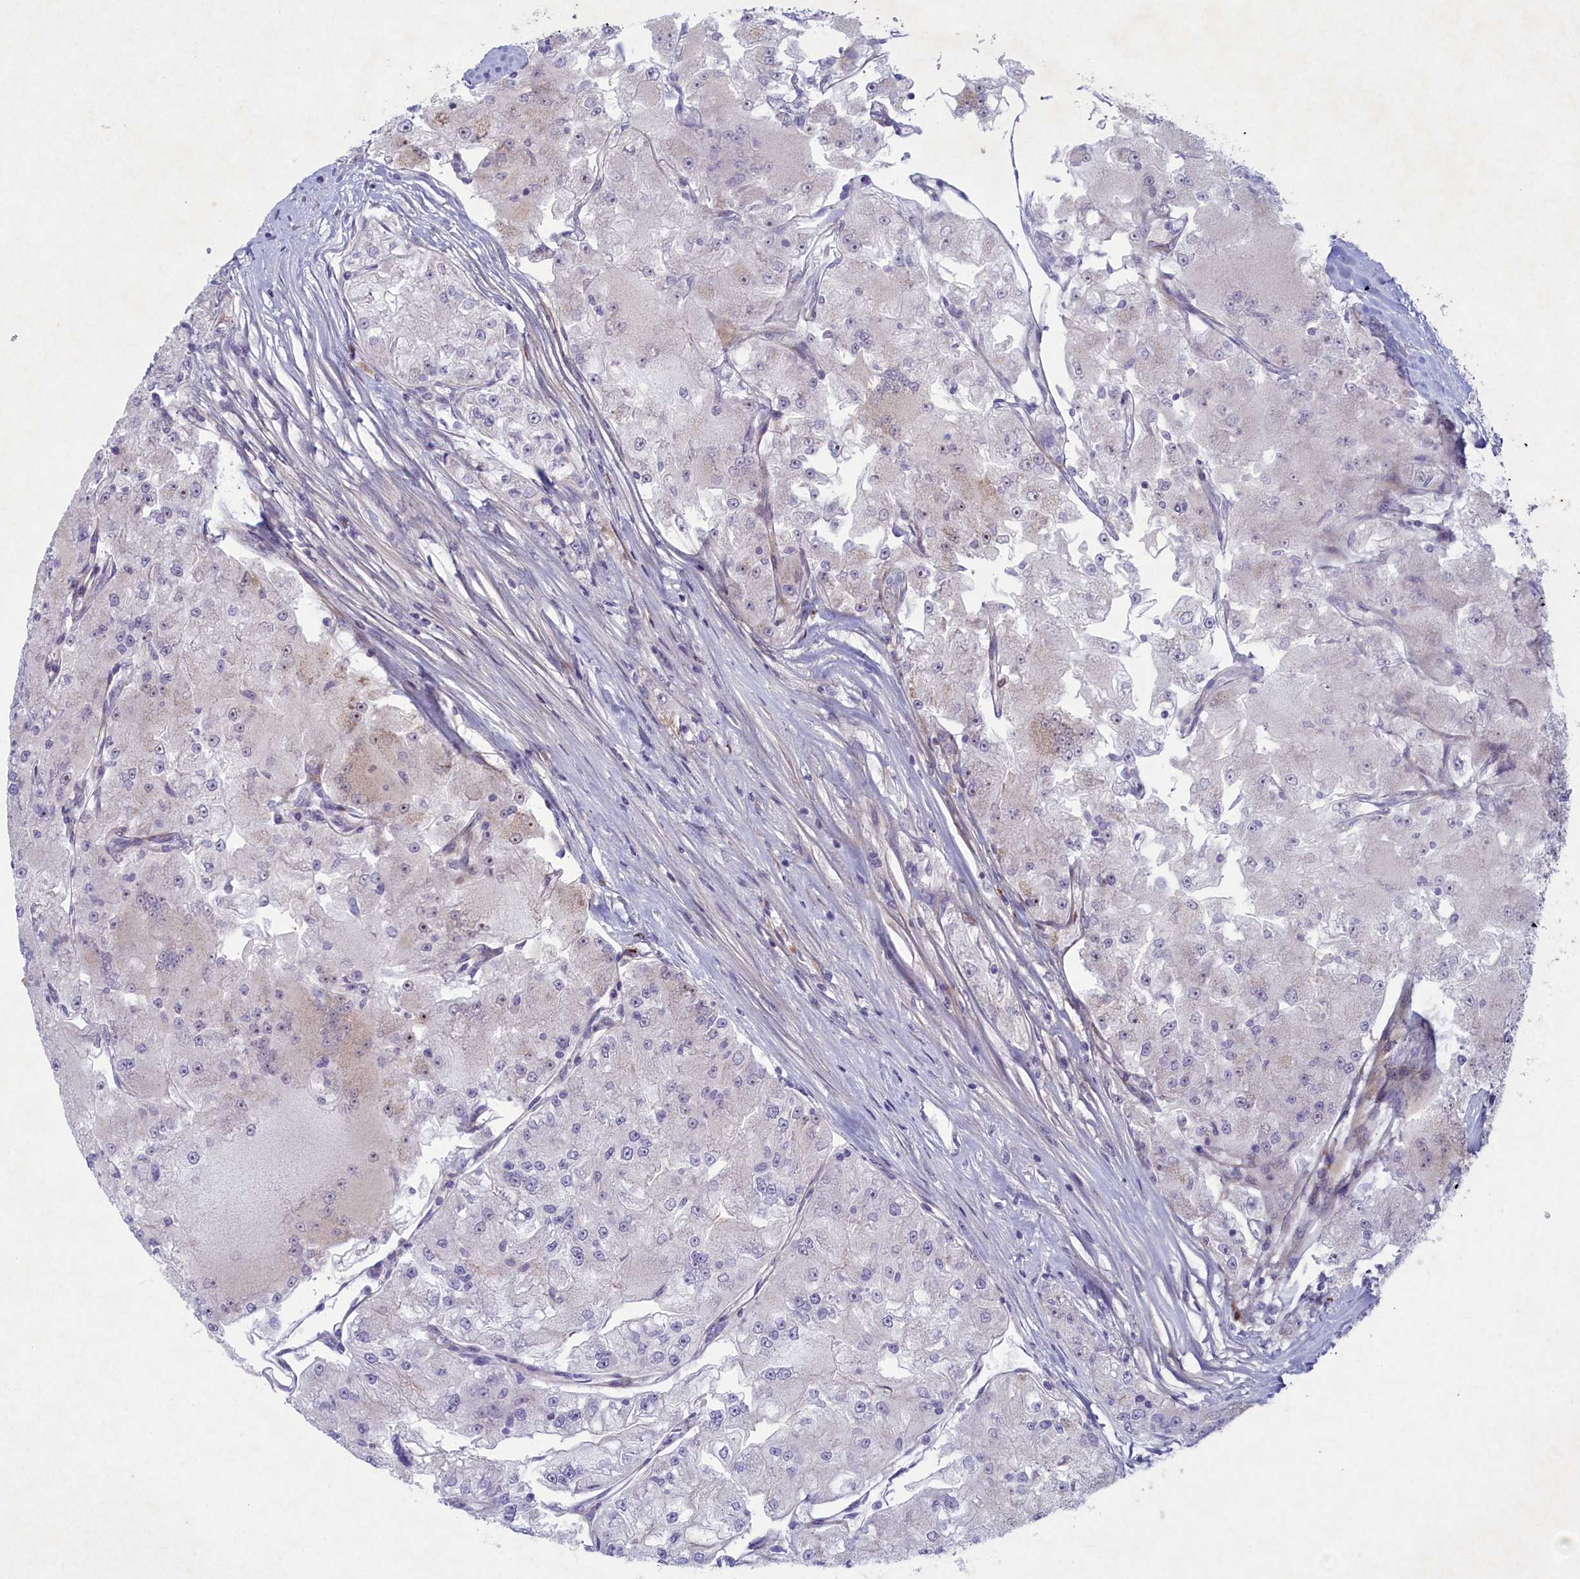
{"staining": {"intensity": "negative", "quantity": "none", "location": "none"}, "tissue": "renal cancer", "cell_type": "Tumor cells", "image_type": "cancer", "snomed": [{"axis": "morphology", "description": "Adenocarcinoma, NOS"}, {"axis": "topography", "description": "Kidney"}], "caption": "An image of adenocarcinoma (renal) stained for a protein shows no brown staining in tumor cells.", "gene": "PLEKHG6", "patient": {"sex": "female", "age": 72}}